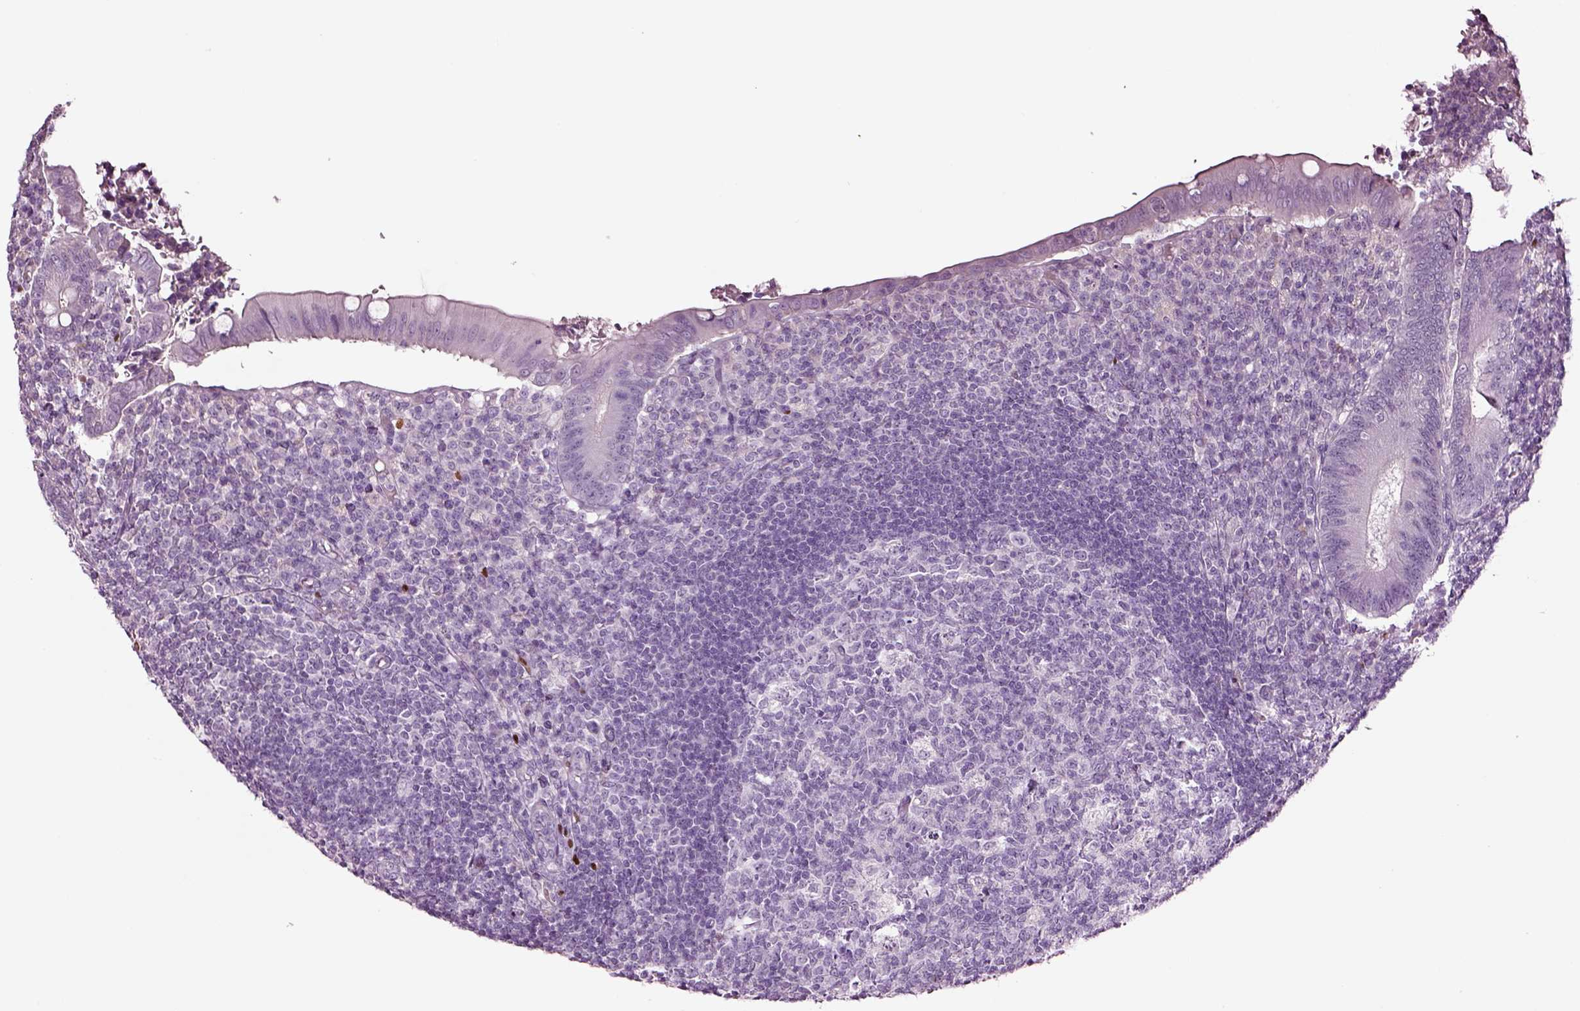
{"staining": {"intensity": "negative", "quantity": "none", "location": "none"}, "tissue": "appendix", "cell_type": "Glandular cells", "image_type": "normal", "snomed": [{"axis": "morphology", "description": "Normal tissue, NOS"}, {"axis": "topography", "description": "Appendix"}], "caption": "DAB immunohistochemical staining of normal appendix exhibits no significant staining in glandular cells.", "gene": "SOX10", "patient": {"sex": "male", "age": 18}}